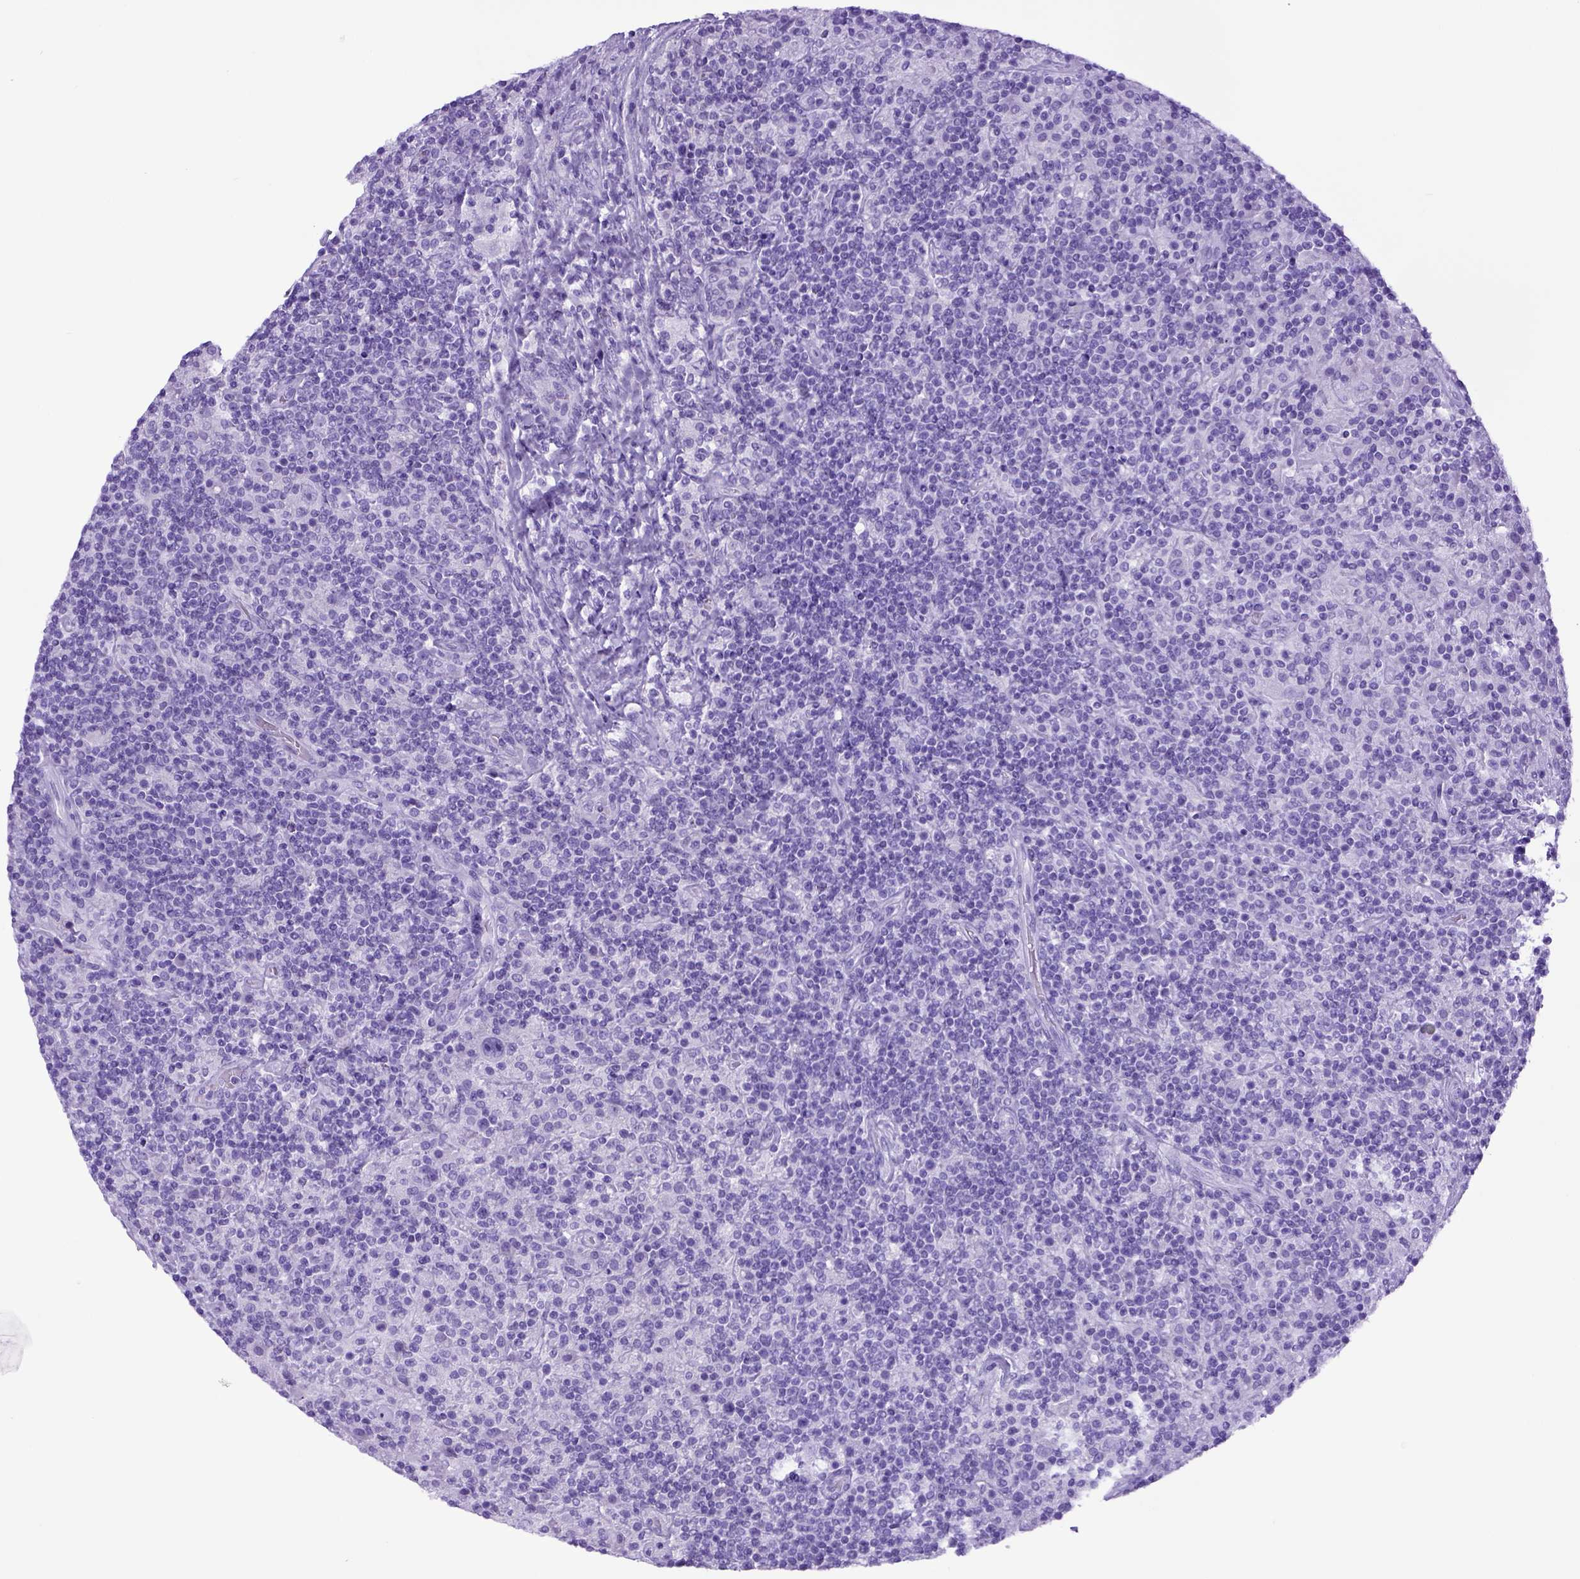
{"staining": {"intensity": "negative", "quantity": "none", "location": "none"}, "tissue": "lymphoma", "cell_type": "Tumor cells", "image_type": "cancer", "snomed": [{"axis": "morphology", "description": "Hodgkin's disease, NOS"}, {"axis": "topography", "description": "Lymph node"}], "caption": "This photomicrograph is of Hodgkin's disease stained with immunohistochemistry (IHC) to label a protein in brown with the nuclei are counter-stained blue. There is no positivity in tumor cells.", "gene": "ITIH4", "patient": {"sex": "male", "age": 70}}